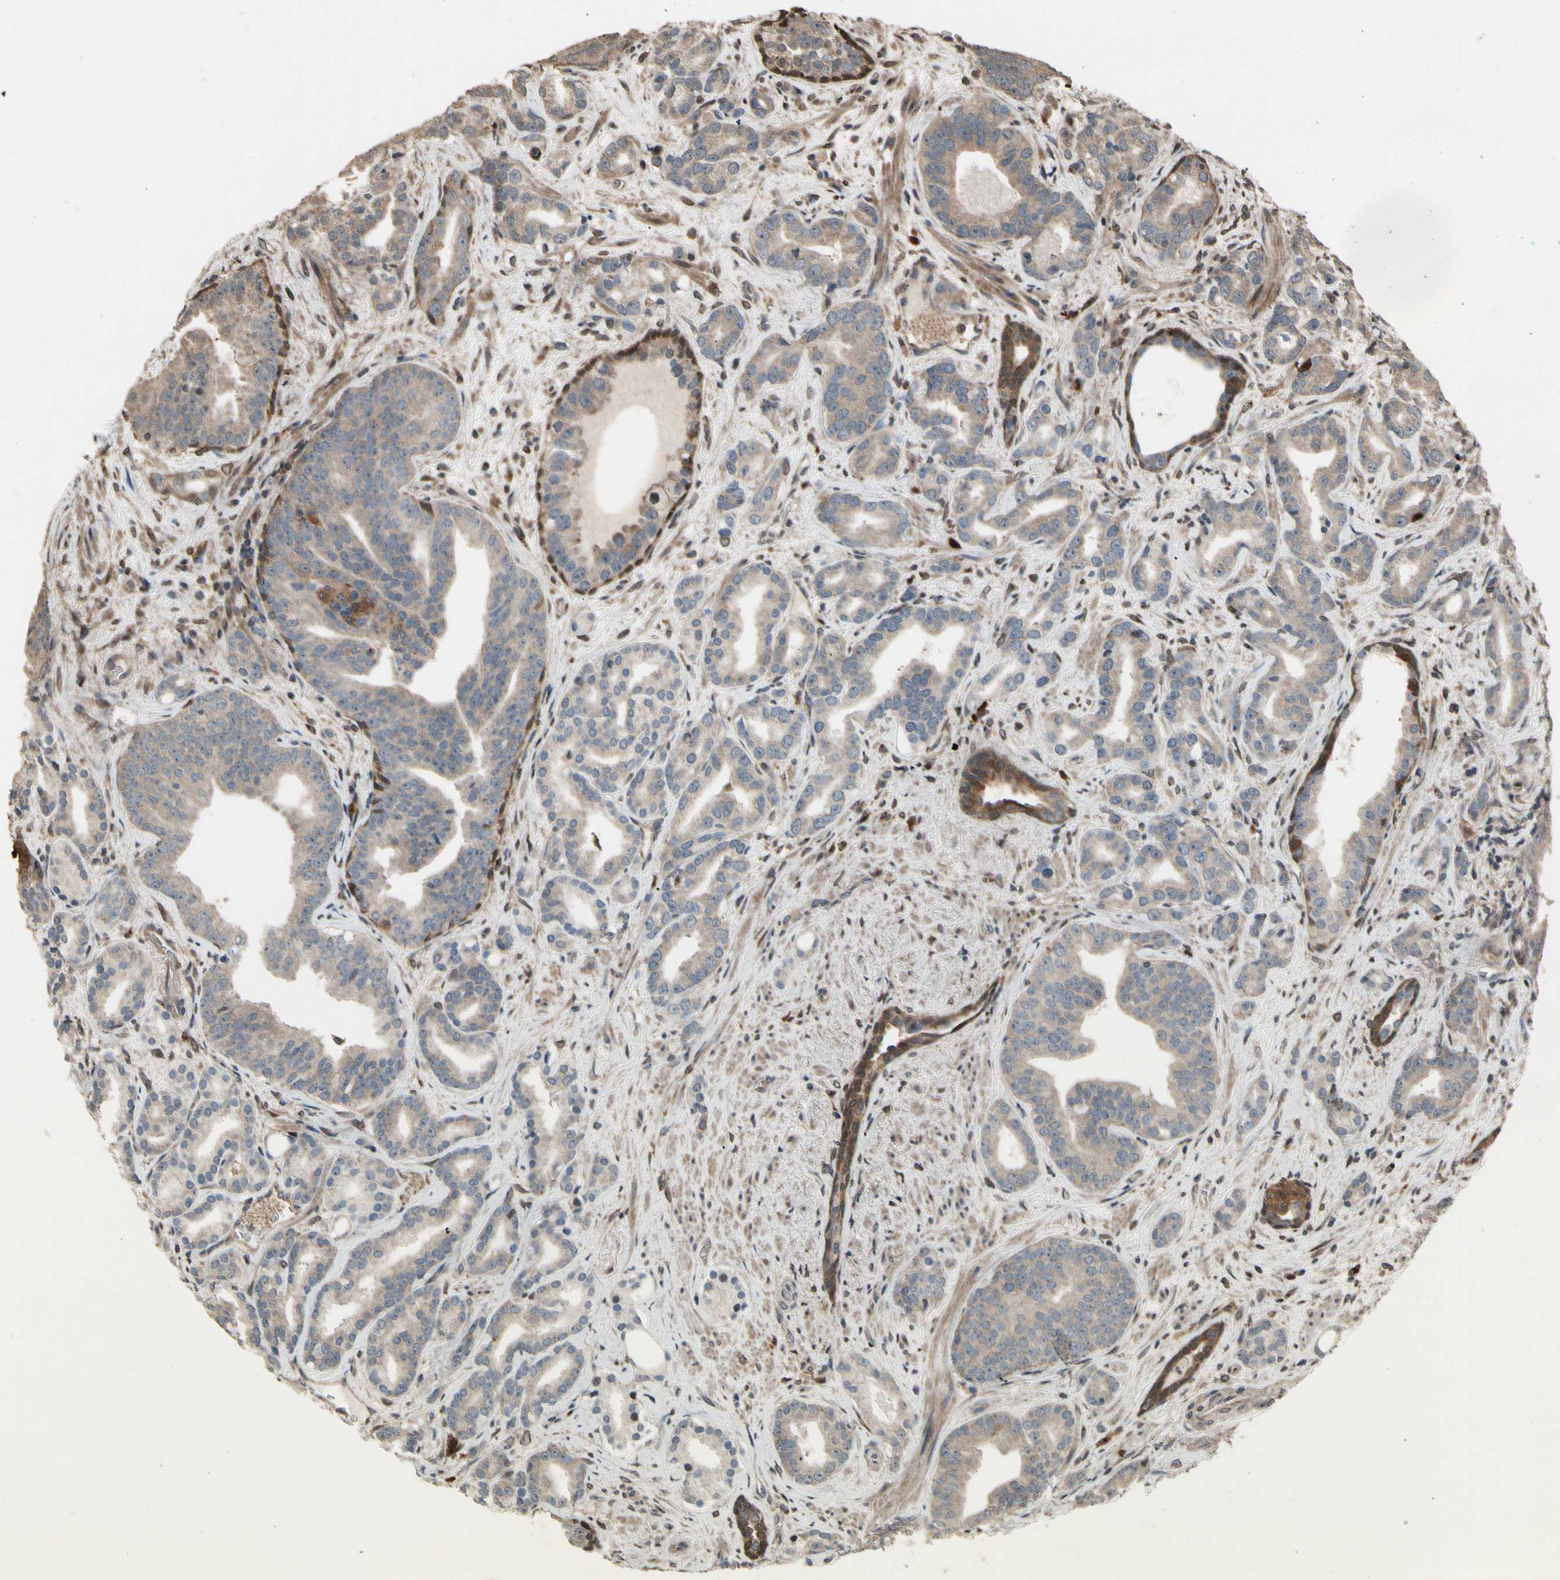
{"staining": {"intensity": "weak", "quantity": "25%-75%", "location": "cytoplasmic/membranous"}, "tissue": "prostate cancer", "cell_type": "Tumor cells", "image_type": "cancer", "snomed": [{"axis": "morphology", "description": "Adenocarcinoma, Low grade"}, {"axis": "topography", "description": "Prostate"}], "caption": "Prostate cancer (low-grade adenocarcinoma) stained with a brown dye reveals weak cytoplasmic/membranous positive positivity in approximately 25%-75% of tumor cells.", "gene": "CSF1R", "patient": {"sex": "male", "age": 63}}